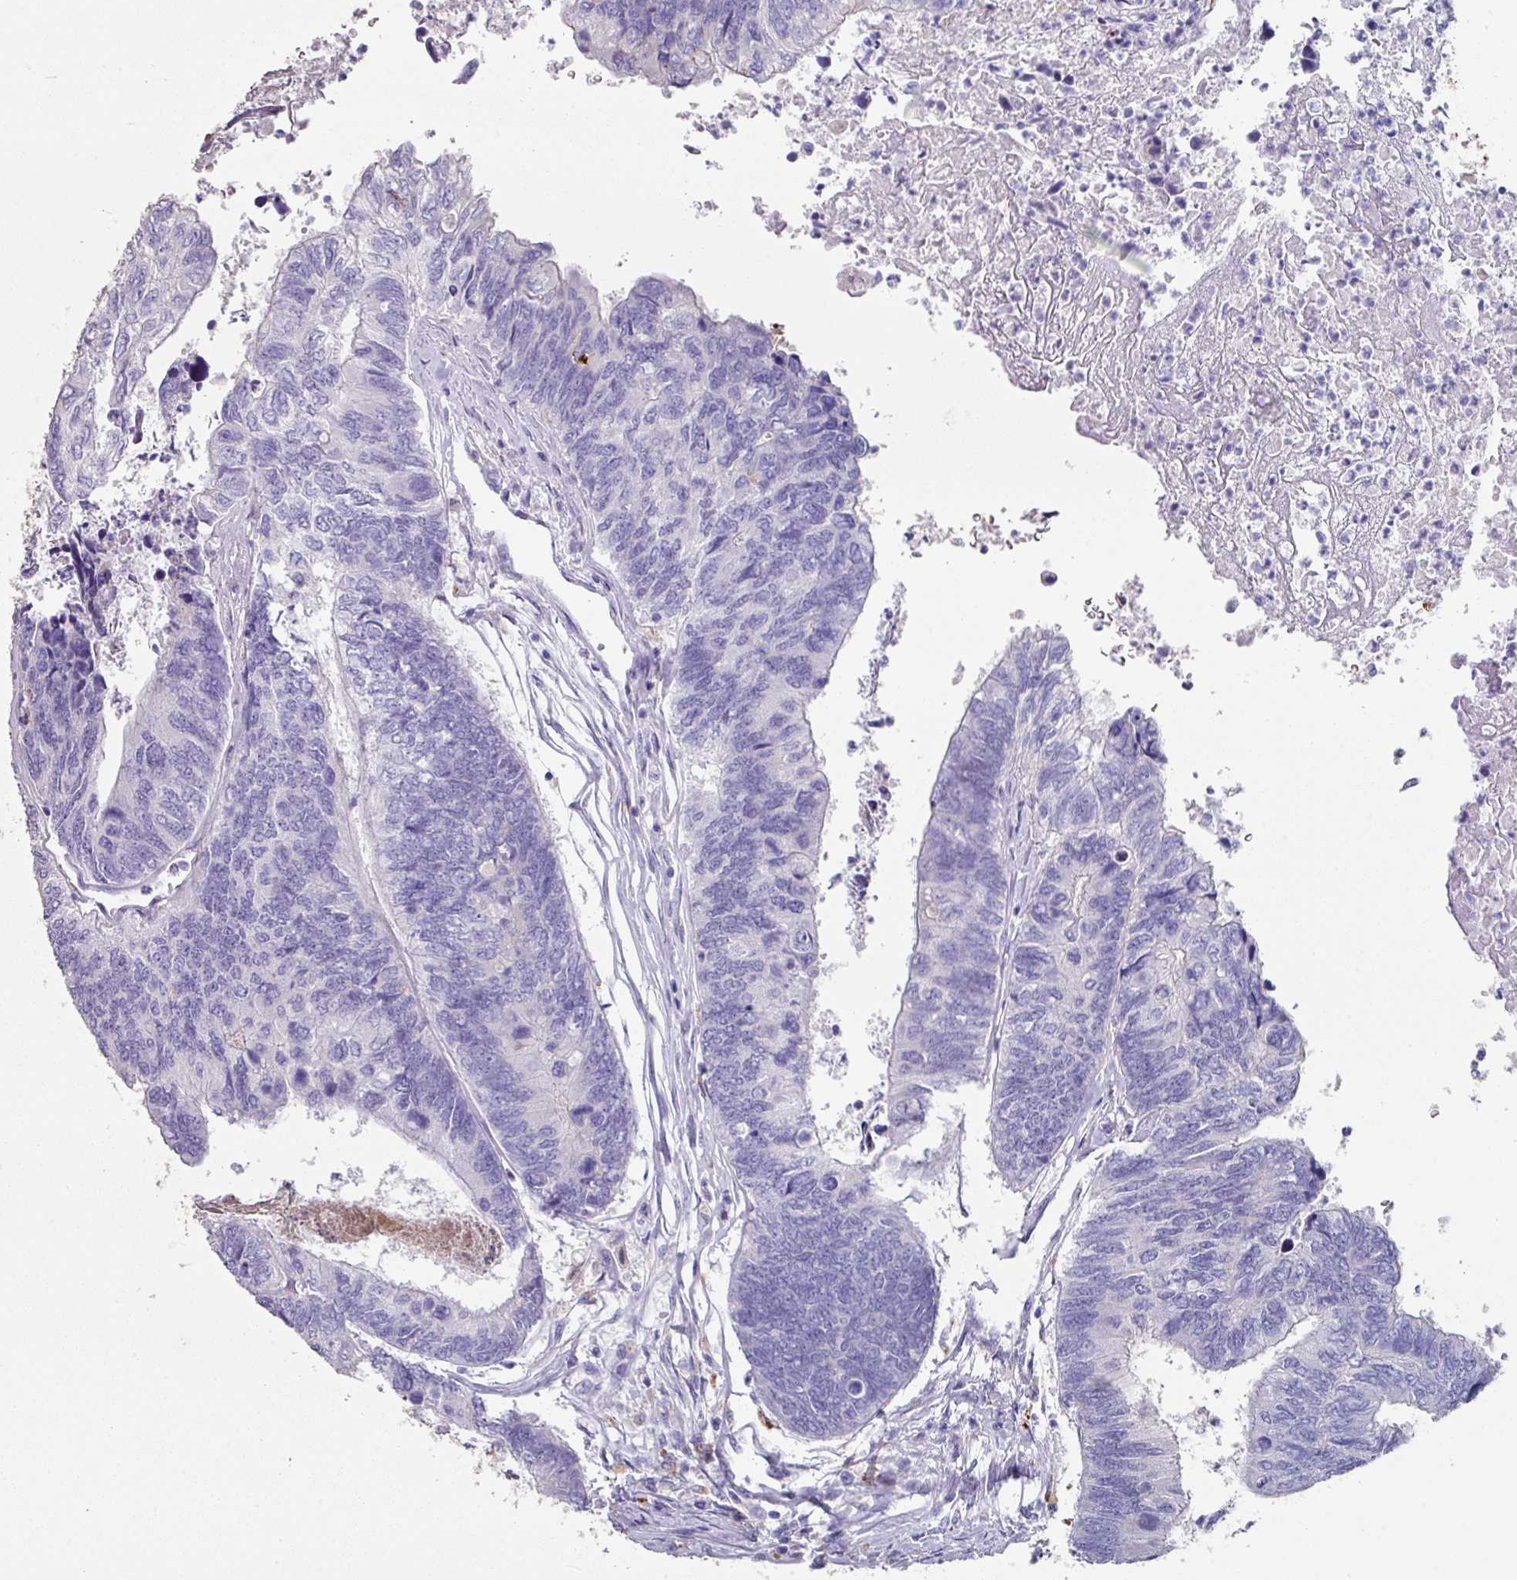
{"staining": {"intensity": "negative", "quantity": "none", "location": "none"}, "tissue": "colorectal cancer", "cell_type": "Tumor cells", "image_type": "cancer", "snomed": [{"axis": "morphology", "description": "Adenocarcinoma, NOS"}, {"axis": "topography", "description": "Colon"}], "caption": "Tumor cells are negative for brown protein staining in colorectal cancer.", "gene": "CPVL", "patient": {"sex": "female", "age": 67}}